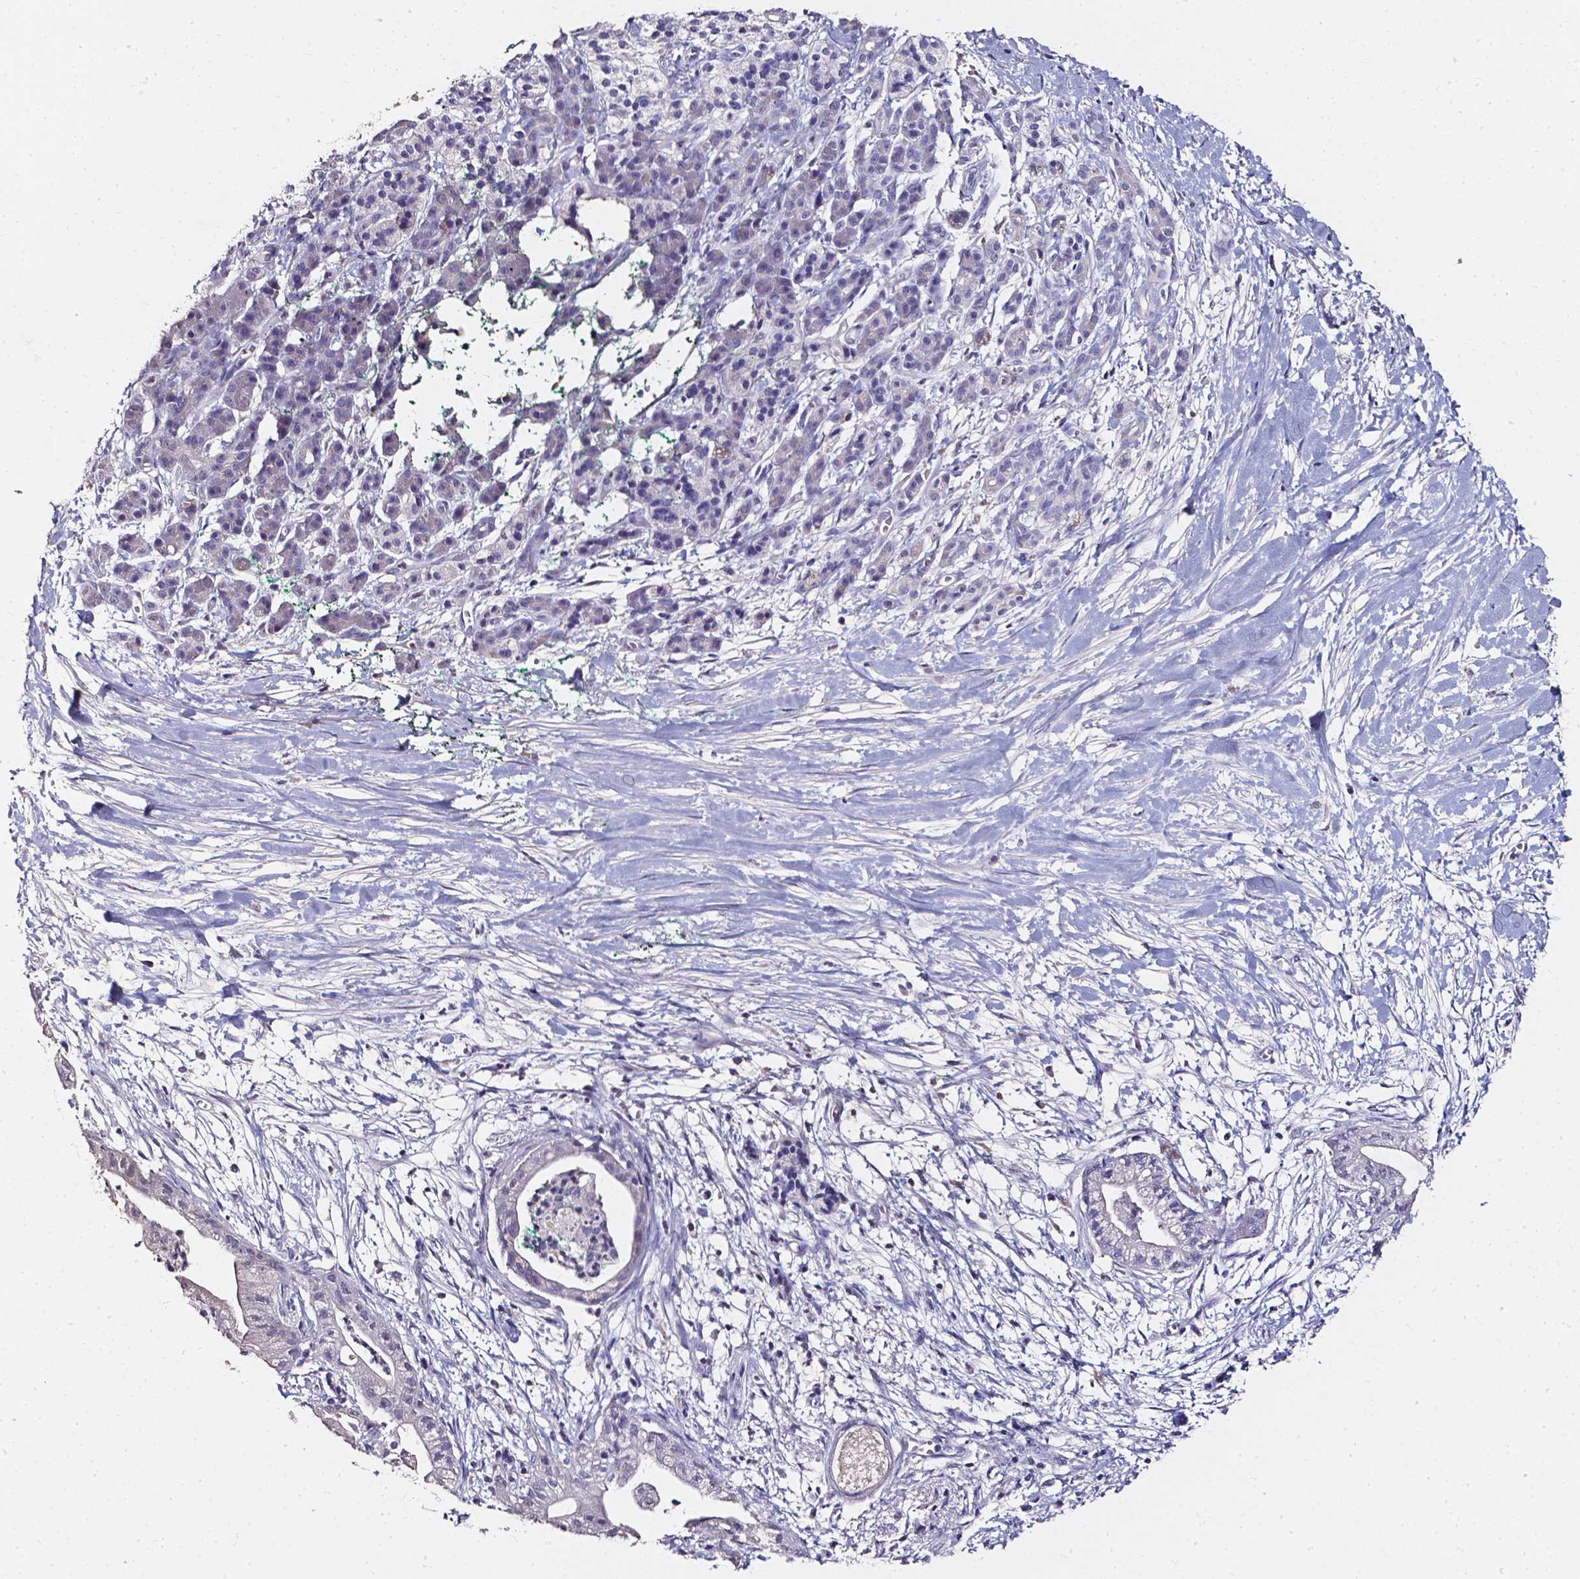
{"staining": {"intensity": "negative", "quantity": "none", "location": "none"}, "tissue": "pancreatic cancer", "cell_type": "Tumor cells", "image_type": "cancer", "snomed": [{"axis": "morphology", "description": "Normal tissue, NOS"}, {"axis": "morphology", "description": "Adenocarcinoma, NOS"}, {"axis": "topography", "description": "Lymph node"}, {"axis": "topography", "description": "Pancreas"}], "caption": "Pancreatic adenocarcinoma was stained to show a protein in brown. There is no significant positivity in tumor cells. Brightfield microscopy of immunohistochemistry (IHC) stained with DAB (brown) and hematoxylin (blue), captured at high magnification.", "gene": "AKR1B10", "patient": {"sex": "female", "age": 58}}